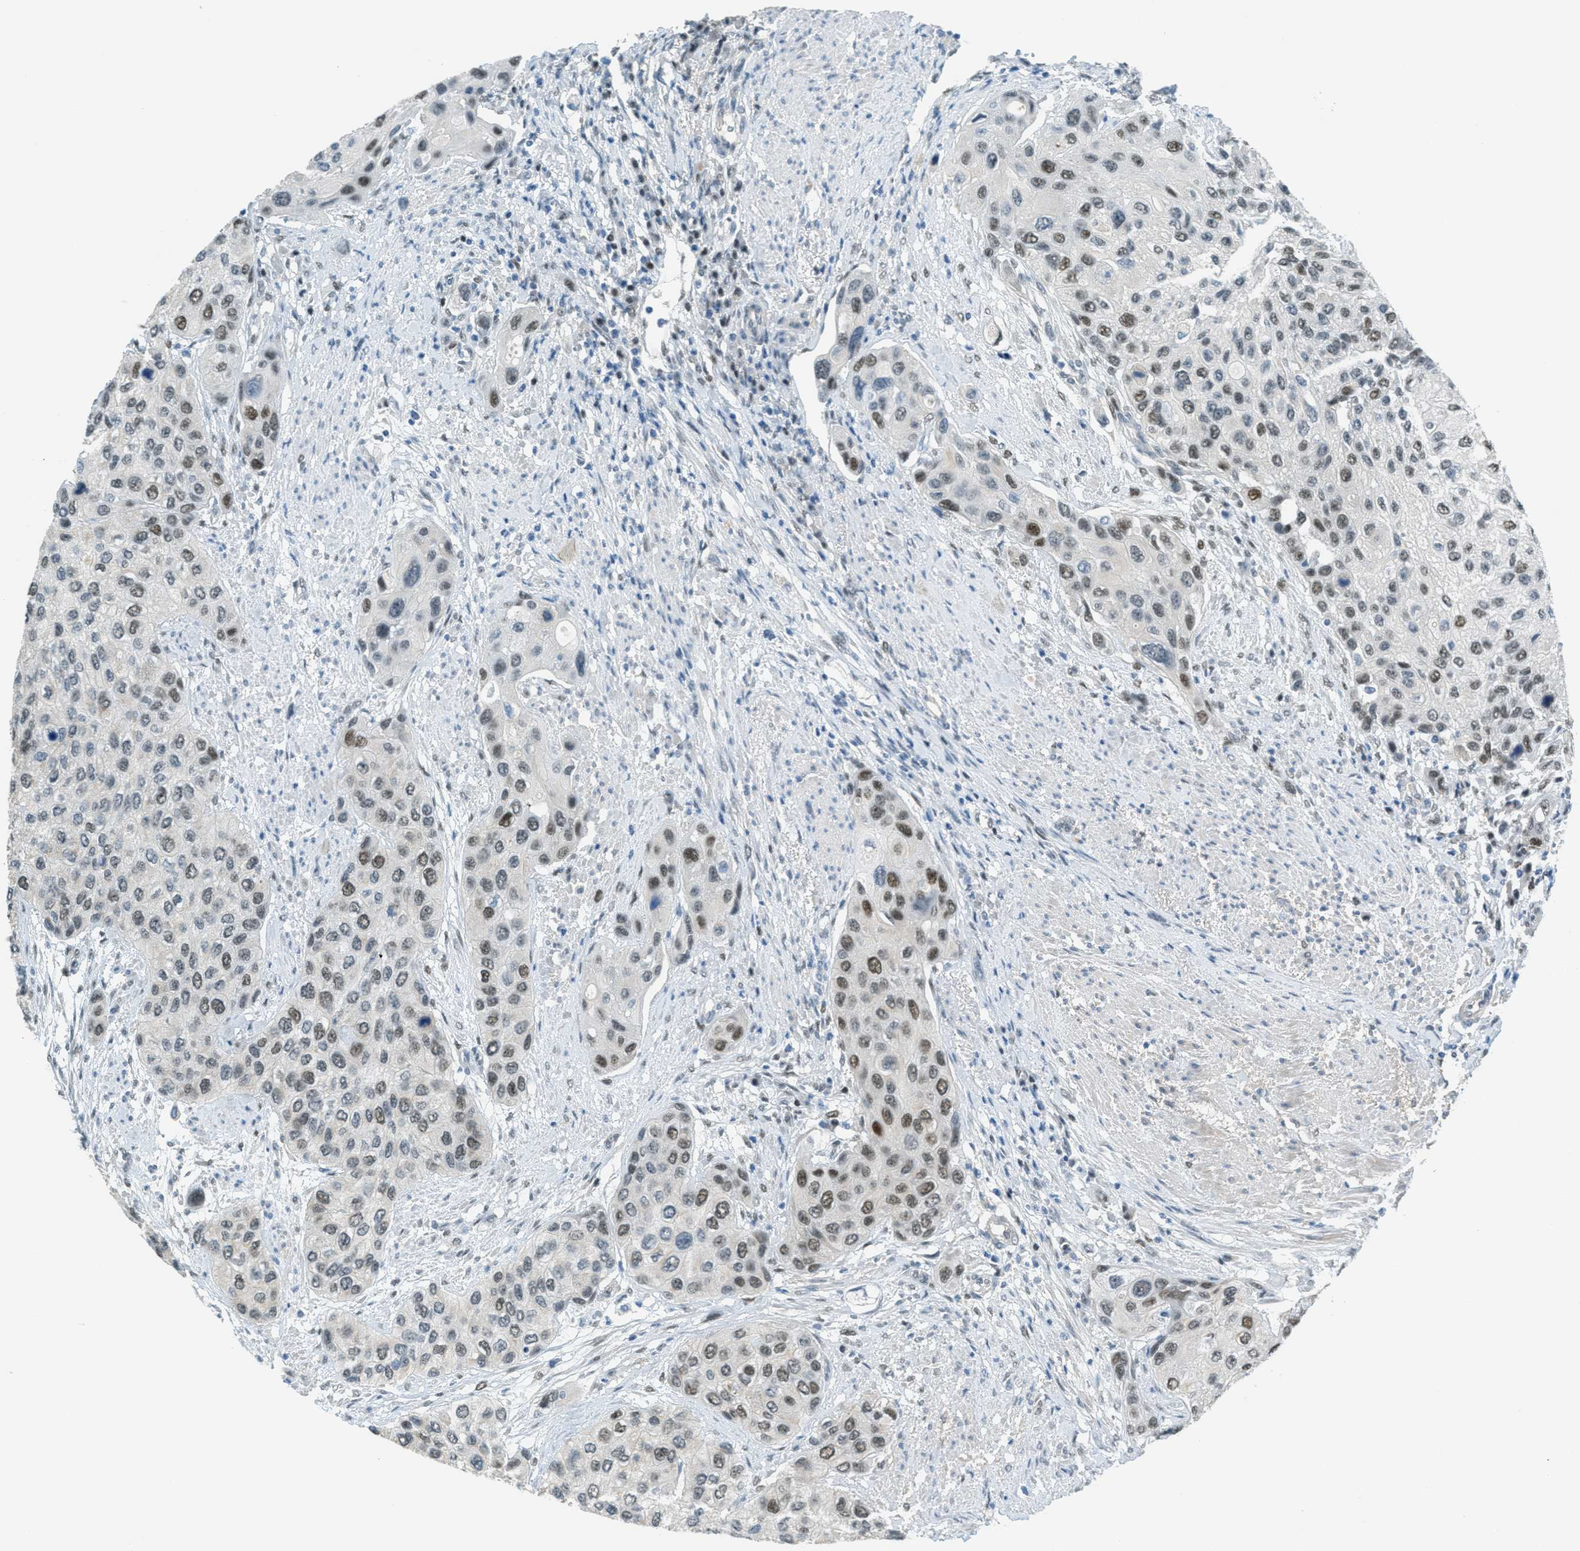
{"staining": {"intensity": "moderate", "quantity": "25%-75%", "location": "nuclear"}, "tissue": "urothelial cancer", "cell_type": "Tumor cells", "image_type": "cancer", "snomed": [{"axis": "morphology", "description": "Urothelial carcinoma, High grade"}, {"axis": "topography", "description": "Urinary bladder"}], "caption": "Immunohistochemistry (IHC) (DAB) staining of high-grade urothelial carcinoma displays moderate nuclear protein expression in approximately 25%-75% of tumor cells. (Brightfield microscopy of DAB IHC at high magnification).", "gene": "TCF3", "patient": {"sex": "female", "age": 56}}